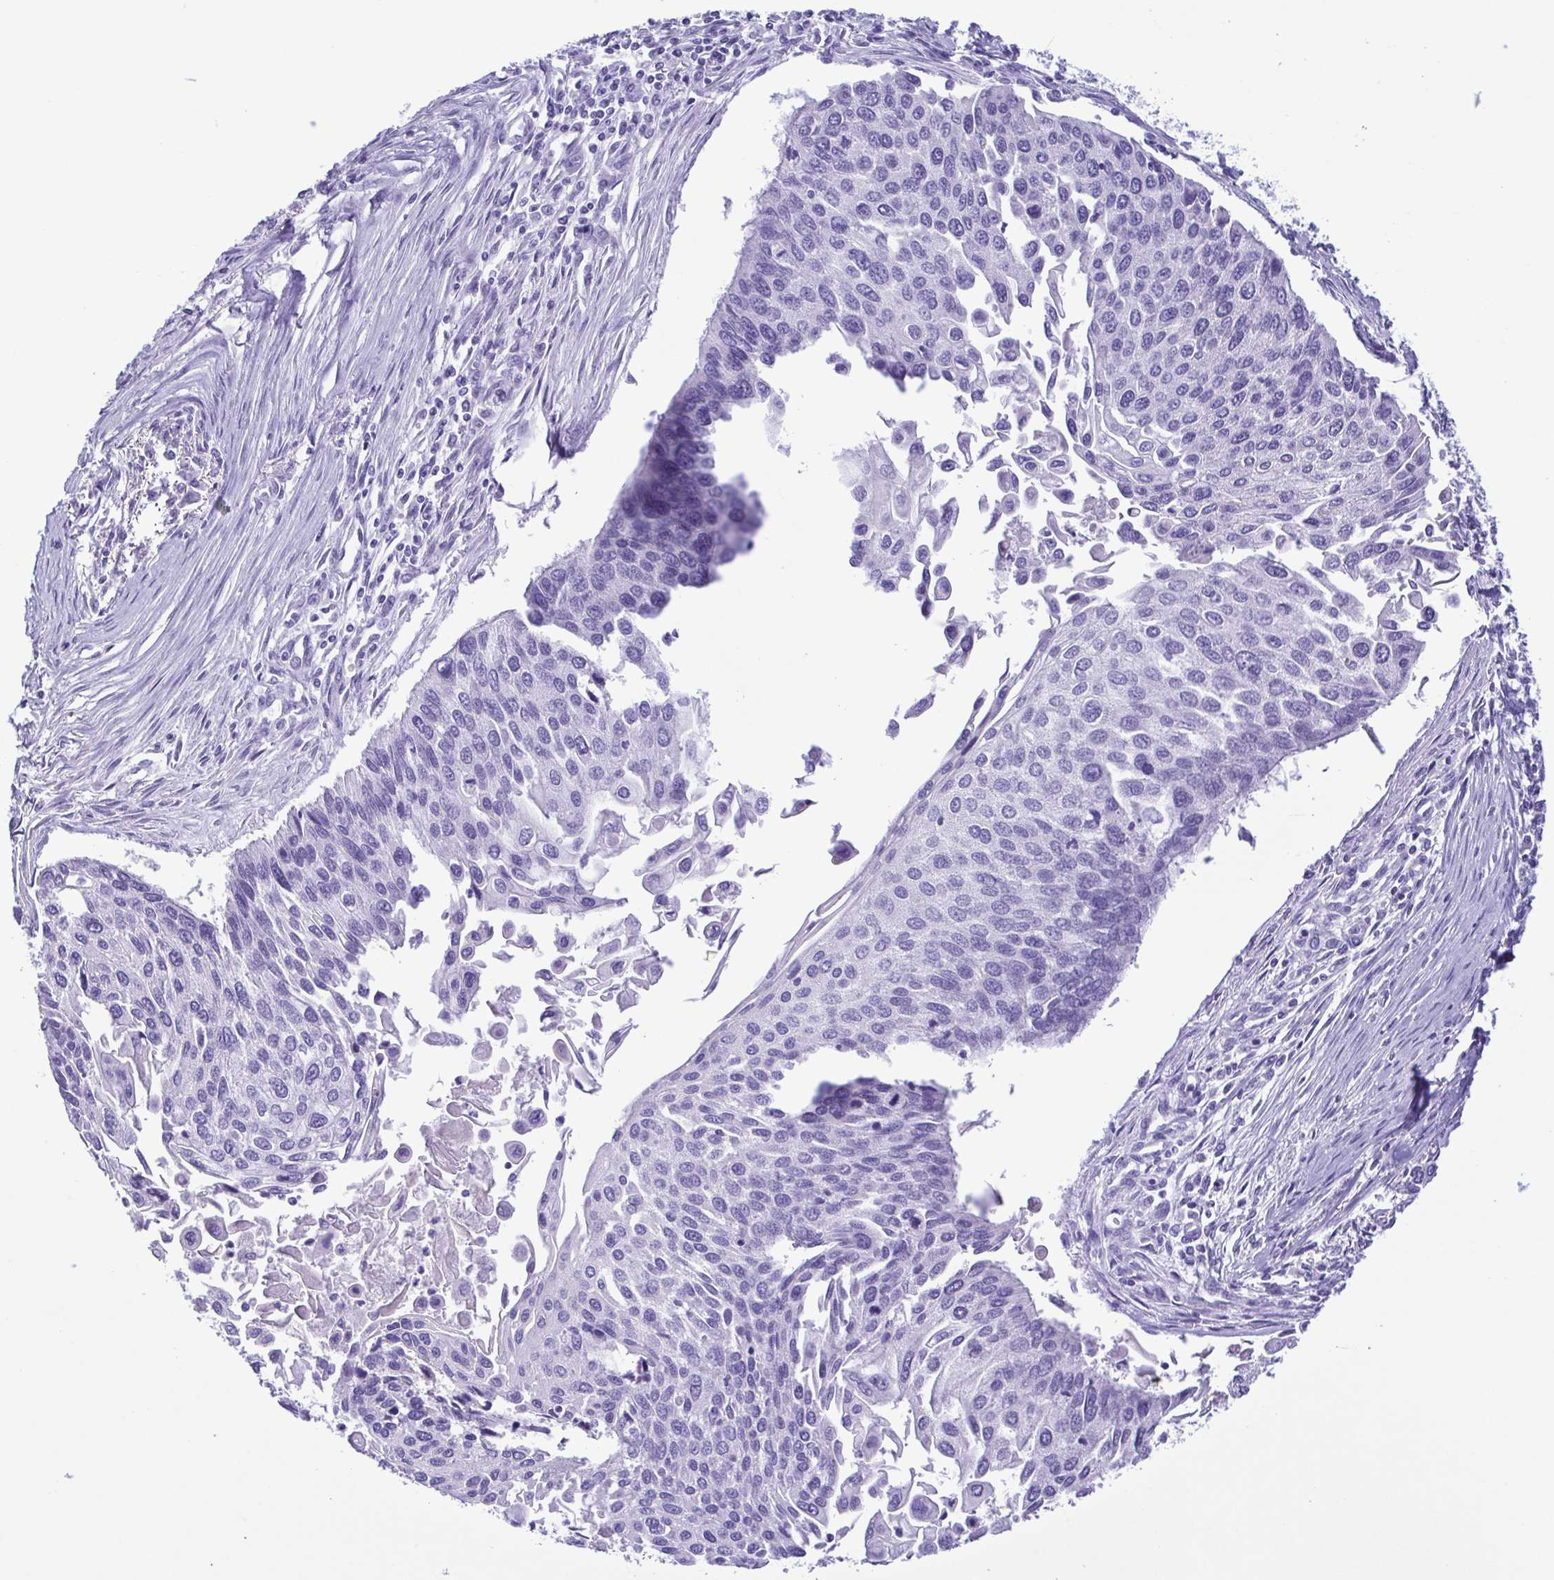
{"staining": {"intensity": "negative", "quantity": "none", "location": "none"}, "tissue": "lung cancer", "cell_type": "Tumor cells", "image_type": "cancer", "snomed": [{"axis": "morphology", "description": "Squamous cell carcinoma, NOS"}, {"axis": "morphology", "description": "Squamous cell carcinoma, metastatic, NOS"}, {"axis": "topography", "description": "Lung"}], "caption": "An IHC photomicrograph of lung squamous cell carcinoma is shown. There is no staining in tumor cells of lung squamous cell carcinoma. (DAB (3,3'-diaminobenzidine) immunohistochemistry (IHC) visualized using brightfield microscopy, high magnification).", "gene": "OVGP1", "patient": {"sex": "male", "age": 63}}